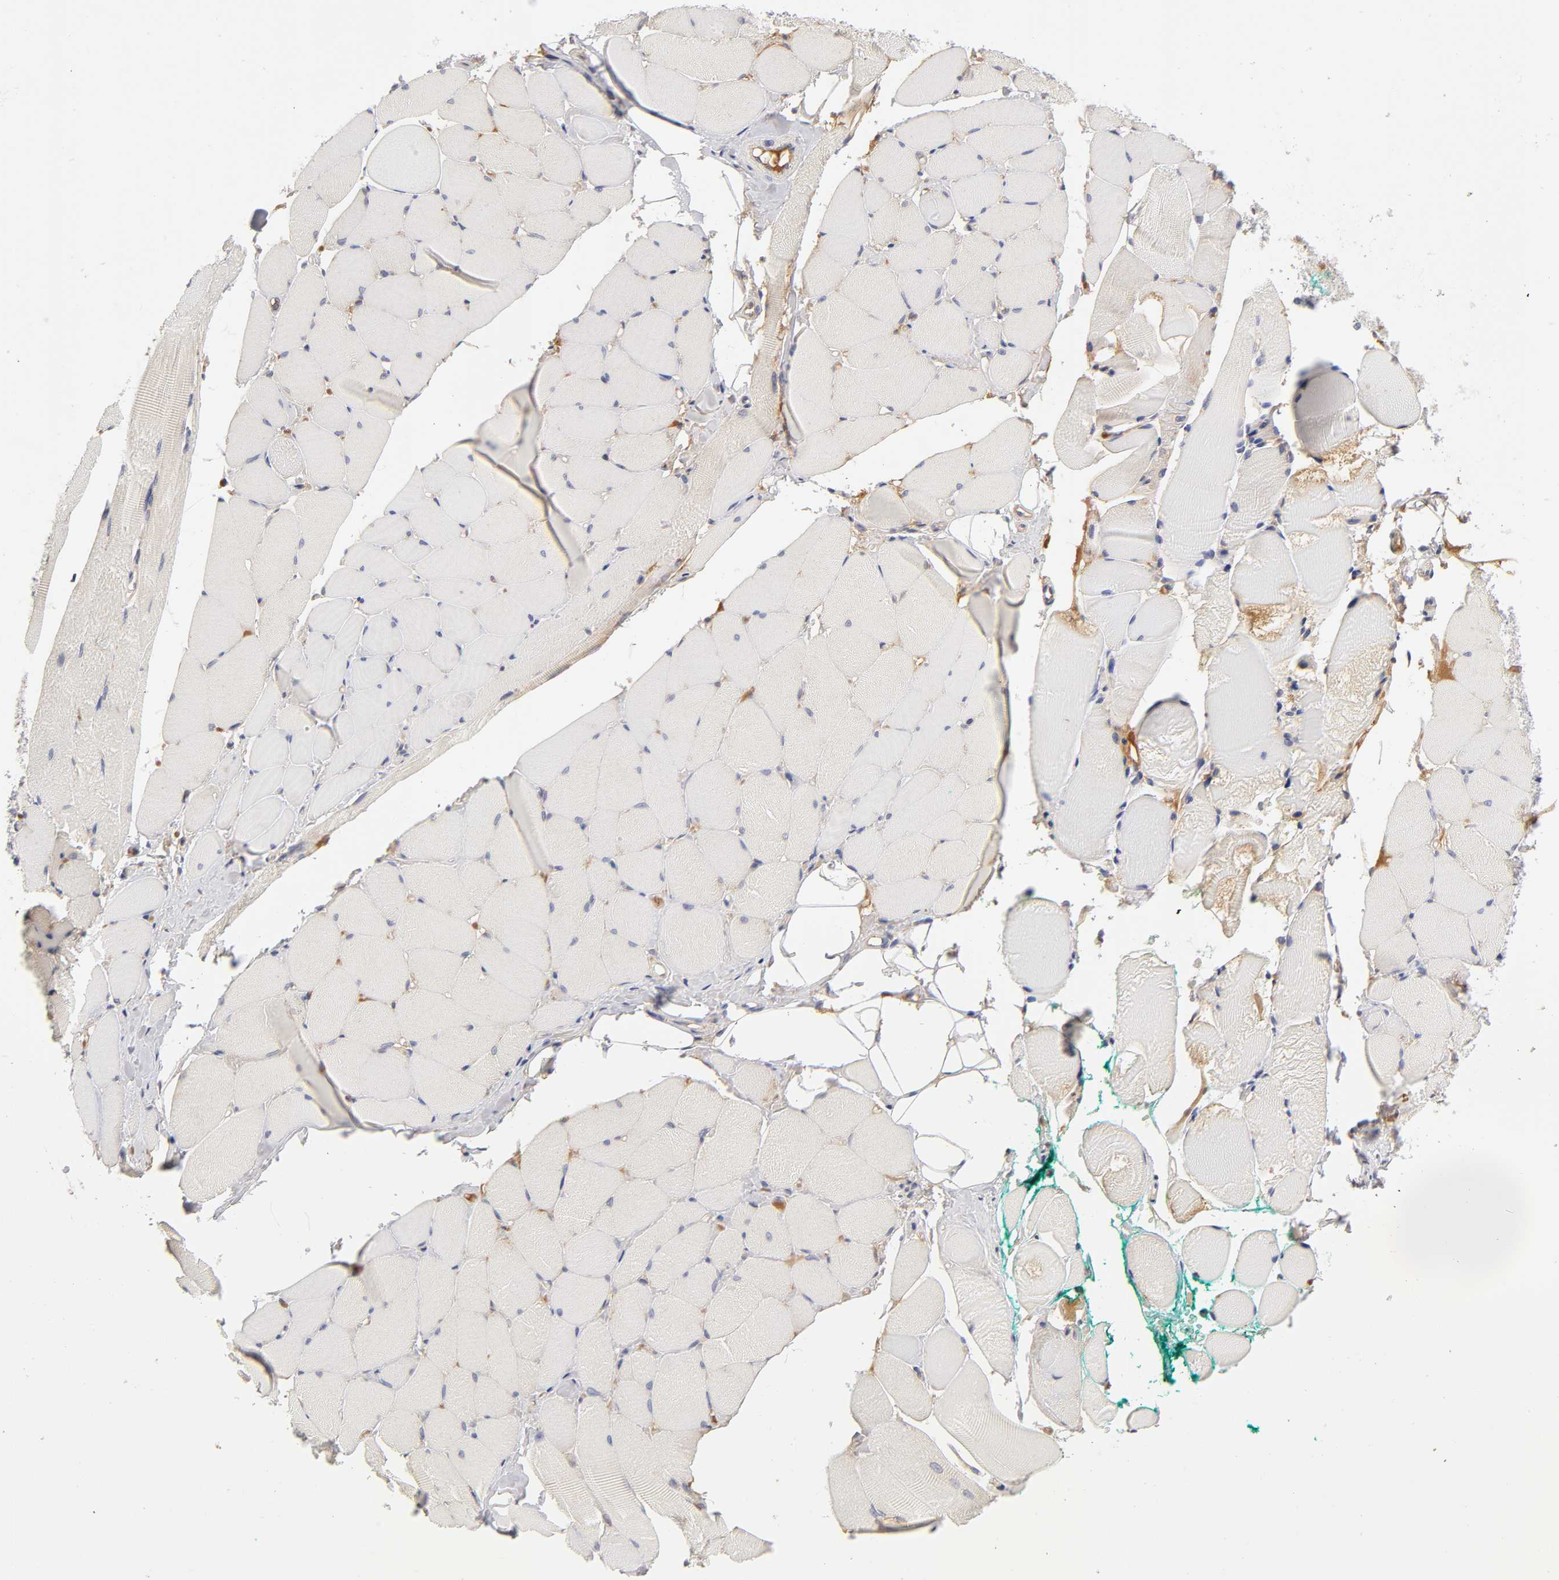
{"staining": {"intensity": "negative", "quantity": "none", "location": "none"}, "tissue": "skeletal muscle", "cell_type": "Myocytes", "image_type": "normal", "snomed": [{"axis": "morphology", "description": "Normal tissue, NOS"}, {"axis": "topography", "description": "Skeletal muscle"}, {"axis": "topography", "description": "Peripheral nerve tissue"}], "caption": "Myocytes show no significant positivity in benign skeletal muscle. (DAB IHC visualized using brightfield microscopy, high magnification).", "gene": "RPS29", "patient": {"sex": "female", "age": 84}}